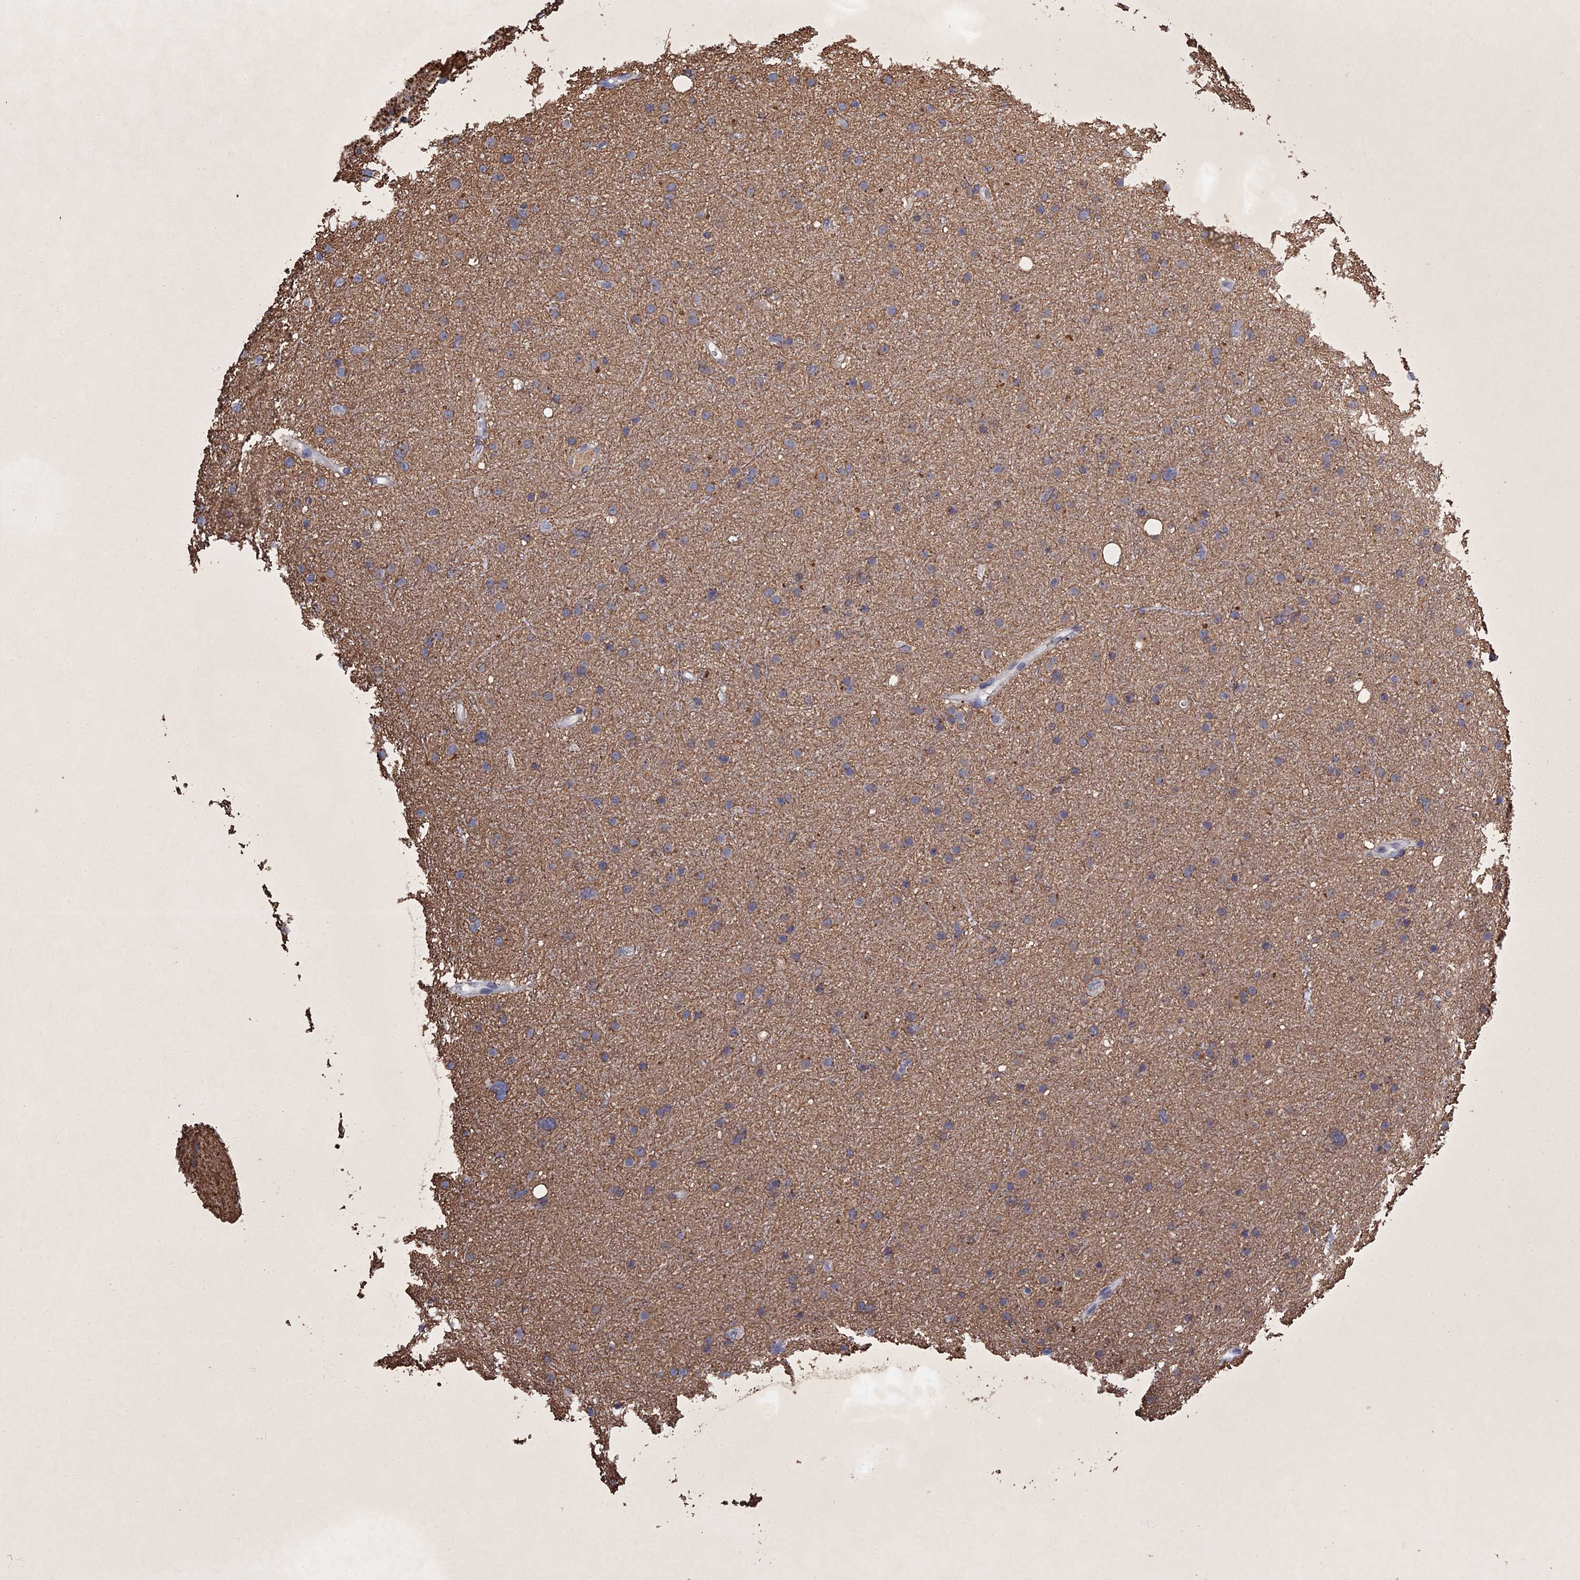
{"staining": {"intensity": "weak", "quantity": "25%-75%", "location": "cytoplasmic/membranous"}, "tissue": "glioma", "cell_type": "Tumor cells", "image_type": "cancer", "snomed": [{"axis": "morphology", "description": "Glioma, malignant, Low grade"}, {"axis": "topography", "description": "Cerebral cortex"}], "caption": "Human malignant low-grade glioma stained with a protein marker shows weak staining in tumor cells.", "gene": "GFAP", "patient": {"sex": "female", "age": 39}}